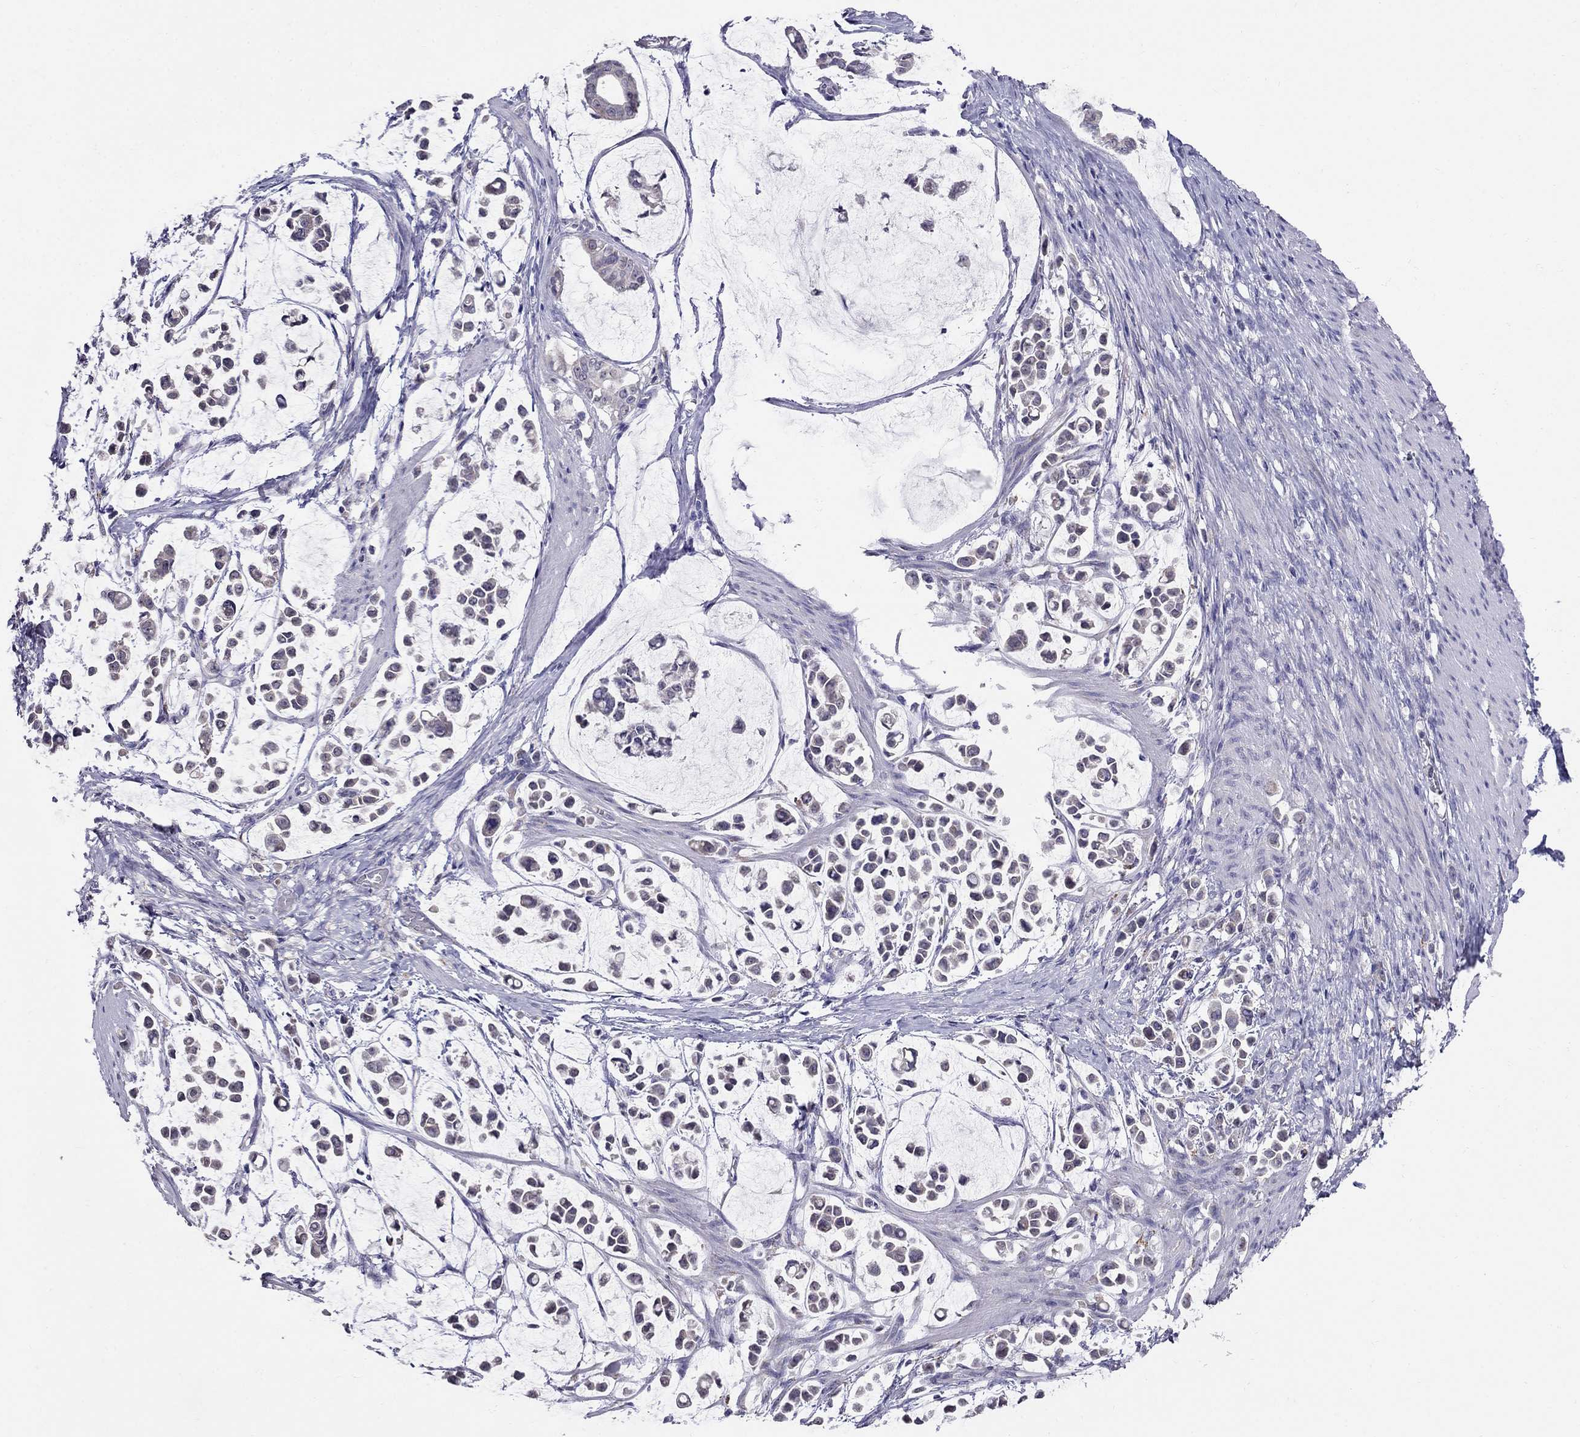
{"staining": {"intensity": "negative", "quantity": "none", "location": "none"}, "tissue": "stomach cancer", "cell_type": "Tumor cells", "image_type": "cancer", "snomed": [{"axis": "morphology", "description": "Adenocarcinoma, NOS"}, {"axis": "topography", "description": "Stomach"}], "caption": "An immunohistochemistry (IHC) image of stomach cancer is shown. There is no staining in tumor cells of stomach cancer. (Stains: DAB IHC with hematoxylin counter stain, Microscopy: brightfield microscopy at high magnification).", "gene": "MYO3B", "patient": {"sex": "male", "age": 82}}